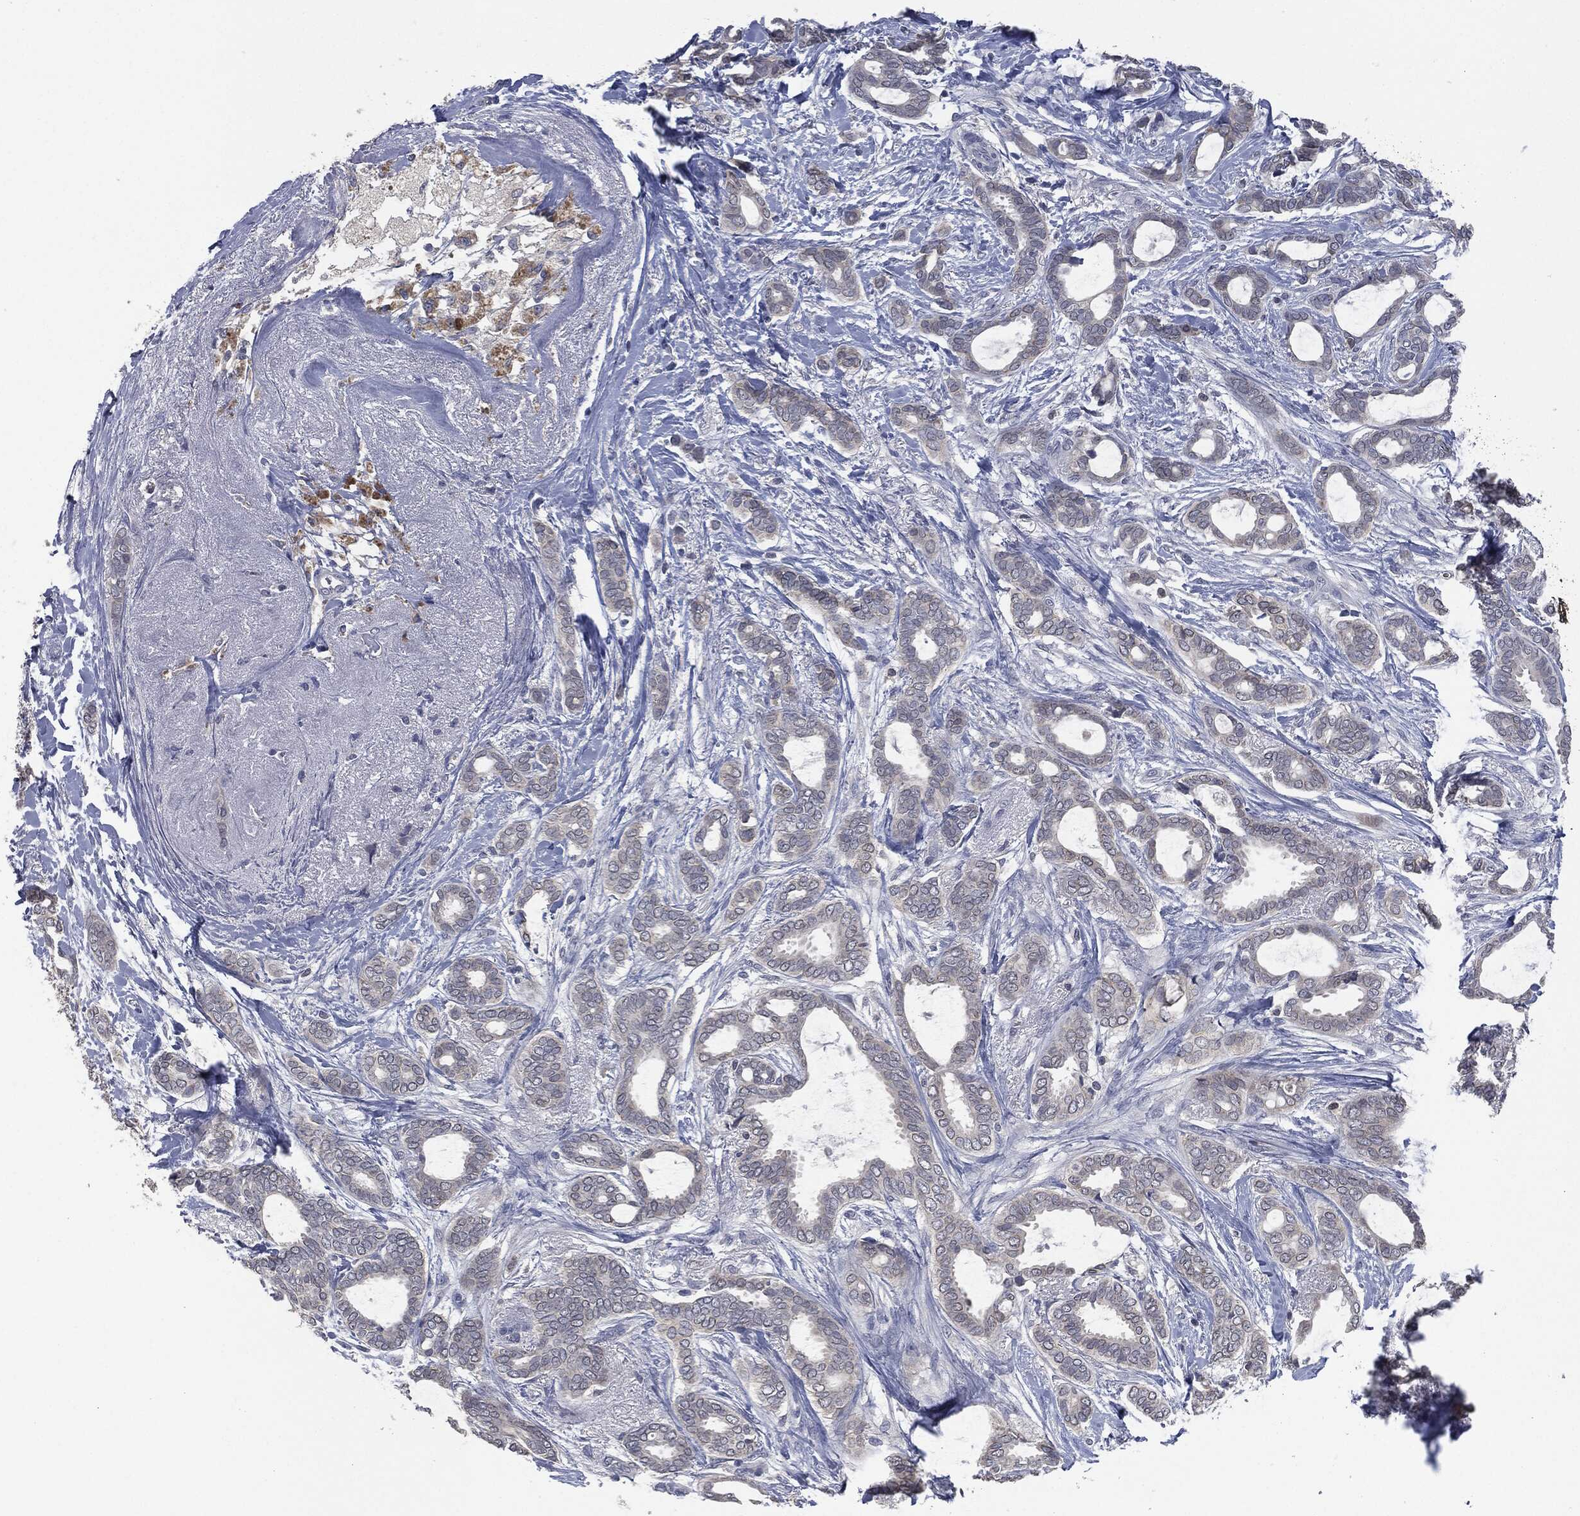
{"staining": {"intensity": "negative", "quantity": "none", "location": "none"}, "tissue": "breast cancer", "cell_type": "Tumor cells", "image_type": "cancer", "snomed": [{"axis": "morphology", "description": "Duct carcinoma"}, {"axis": "topography", "description": "Breast"}], "caption": "This is a histopathology image of immunohistochemistry (IHC) staining of intraductal carcinoma (breast), which shows no staining in tumor cells. (Brightfield microscopy of DAB immunohistochemistry at high magnification).", "gene": "IL1RN", "patient": {"sex": "female", "age": 51}}